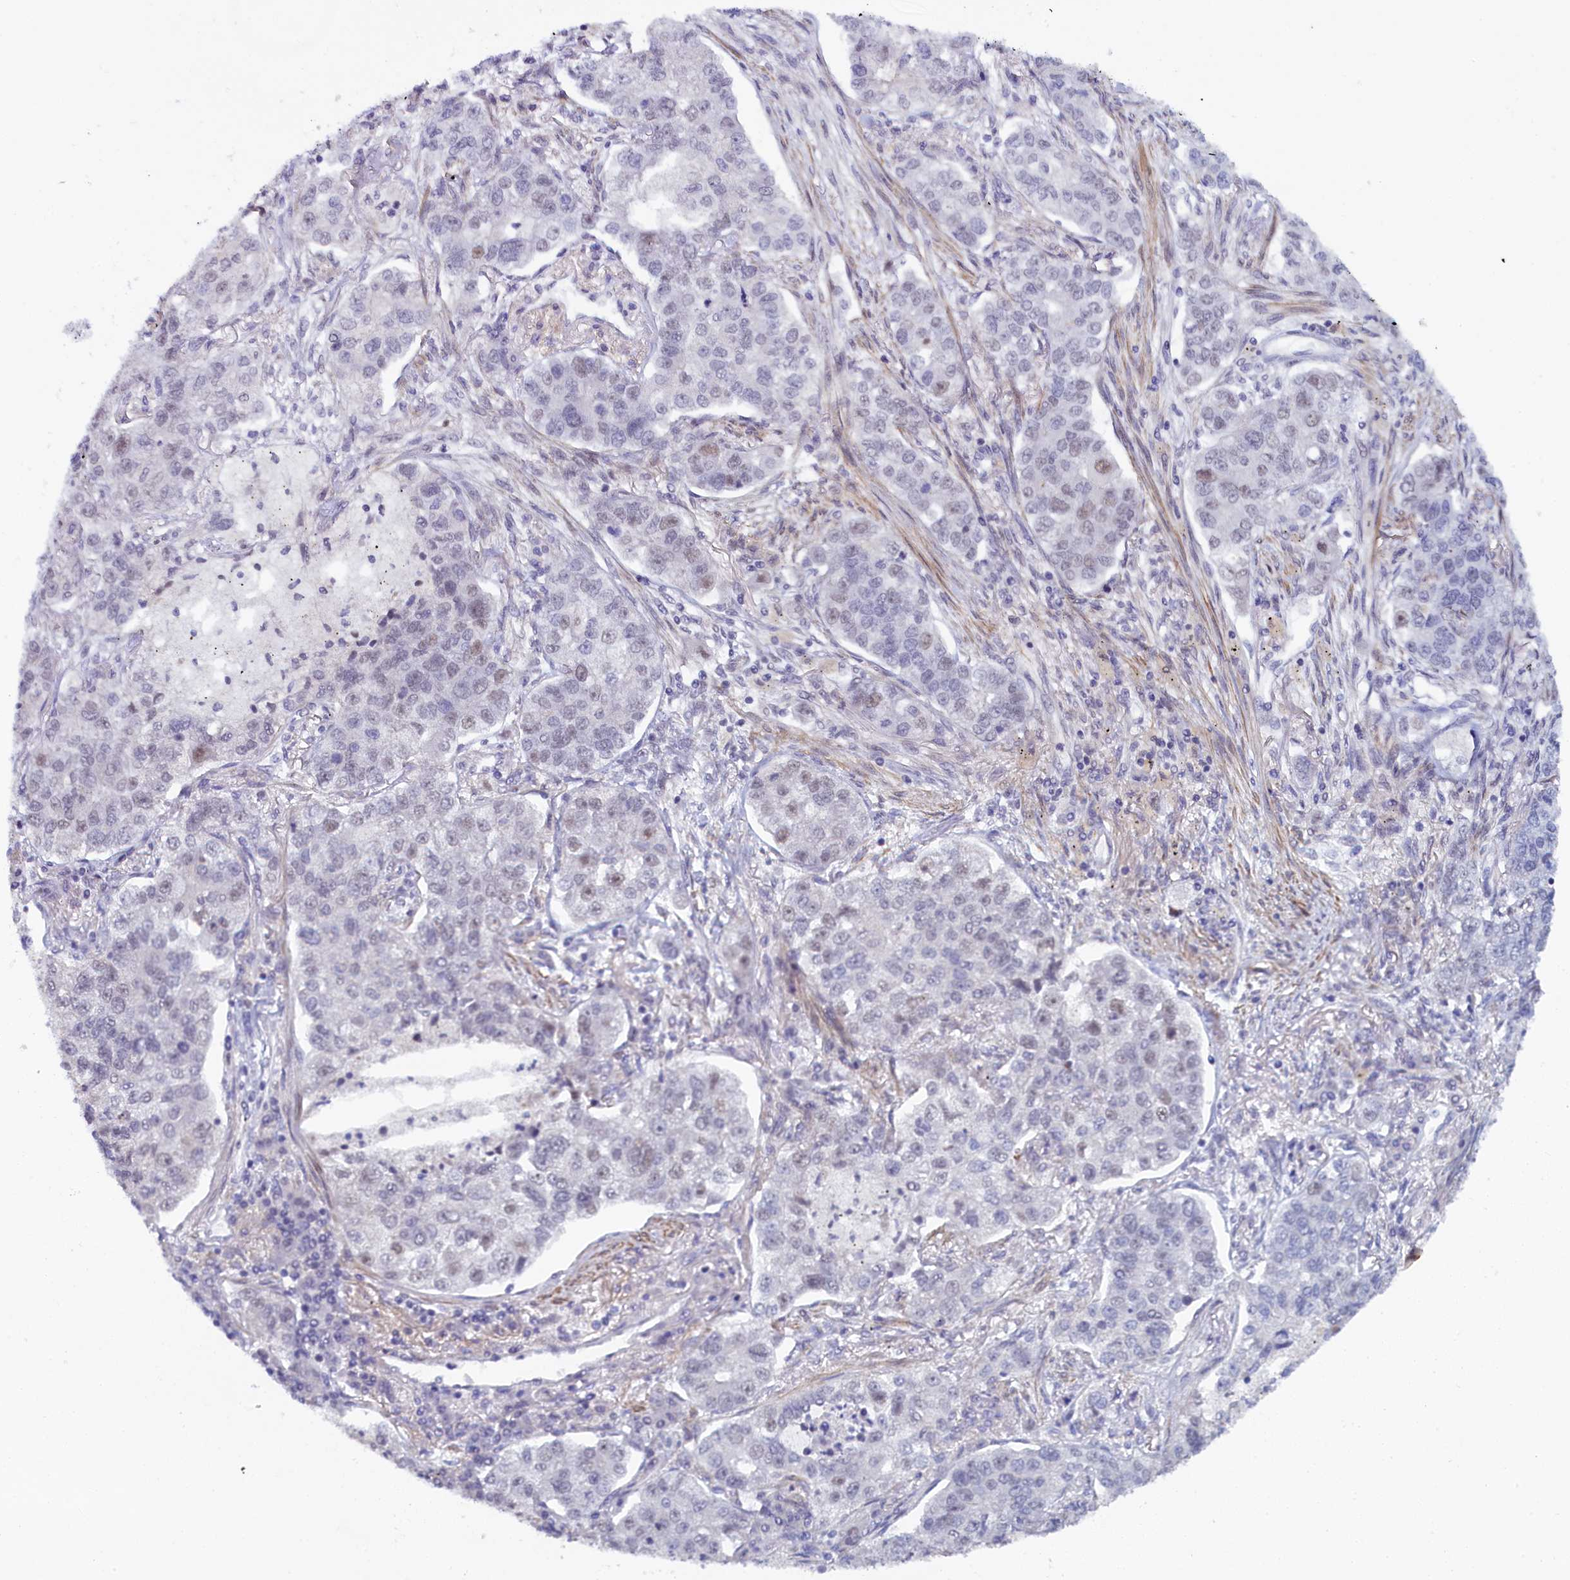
{"staining": {"intensity": "negative", "quantity": "none", "location": "none"}, "tissue": "lung cancer", "cell_type": "Tumor cells", "image_type": "cancer", "snomed": [{"axis": "morphology", "description": "Adenocarcinoma, NOS"}, {"axis": "topography", "description": "Lung"}], "caption": "Tumor cells show no significant protein expression in adenocarcinoma (lung). The staining was performed using DAB to visualize the protein expression in brown, while the nuclei were stained in blue with hematoxylin (Magnification: 20x).", "gene": "INTS14", "patient": {"sex": "male", "age": 49}}